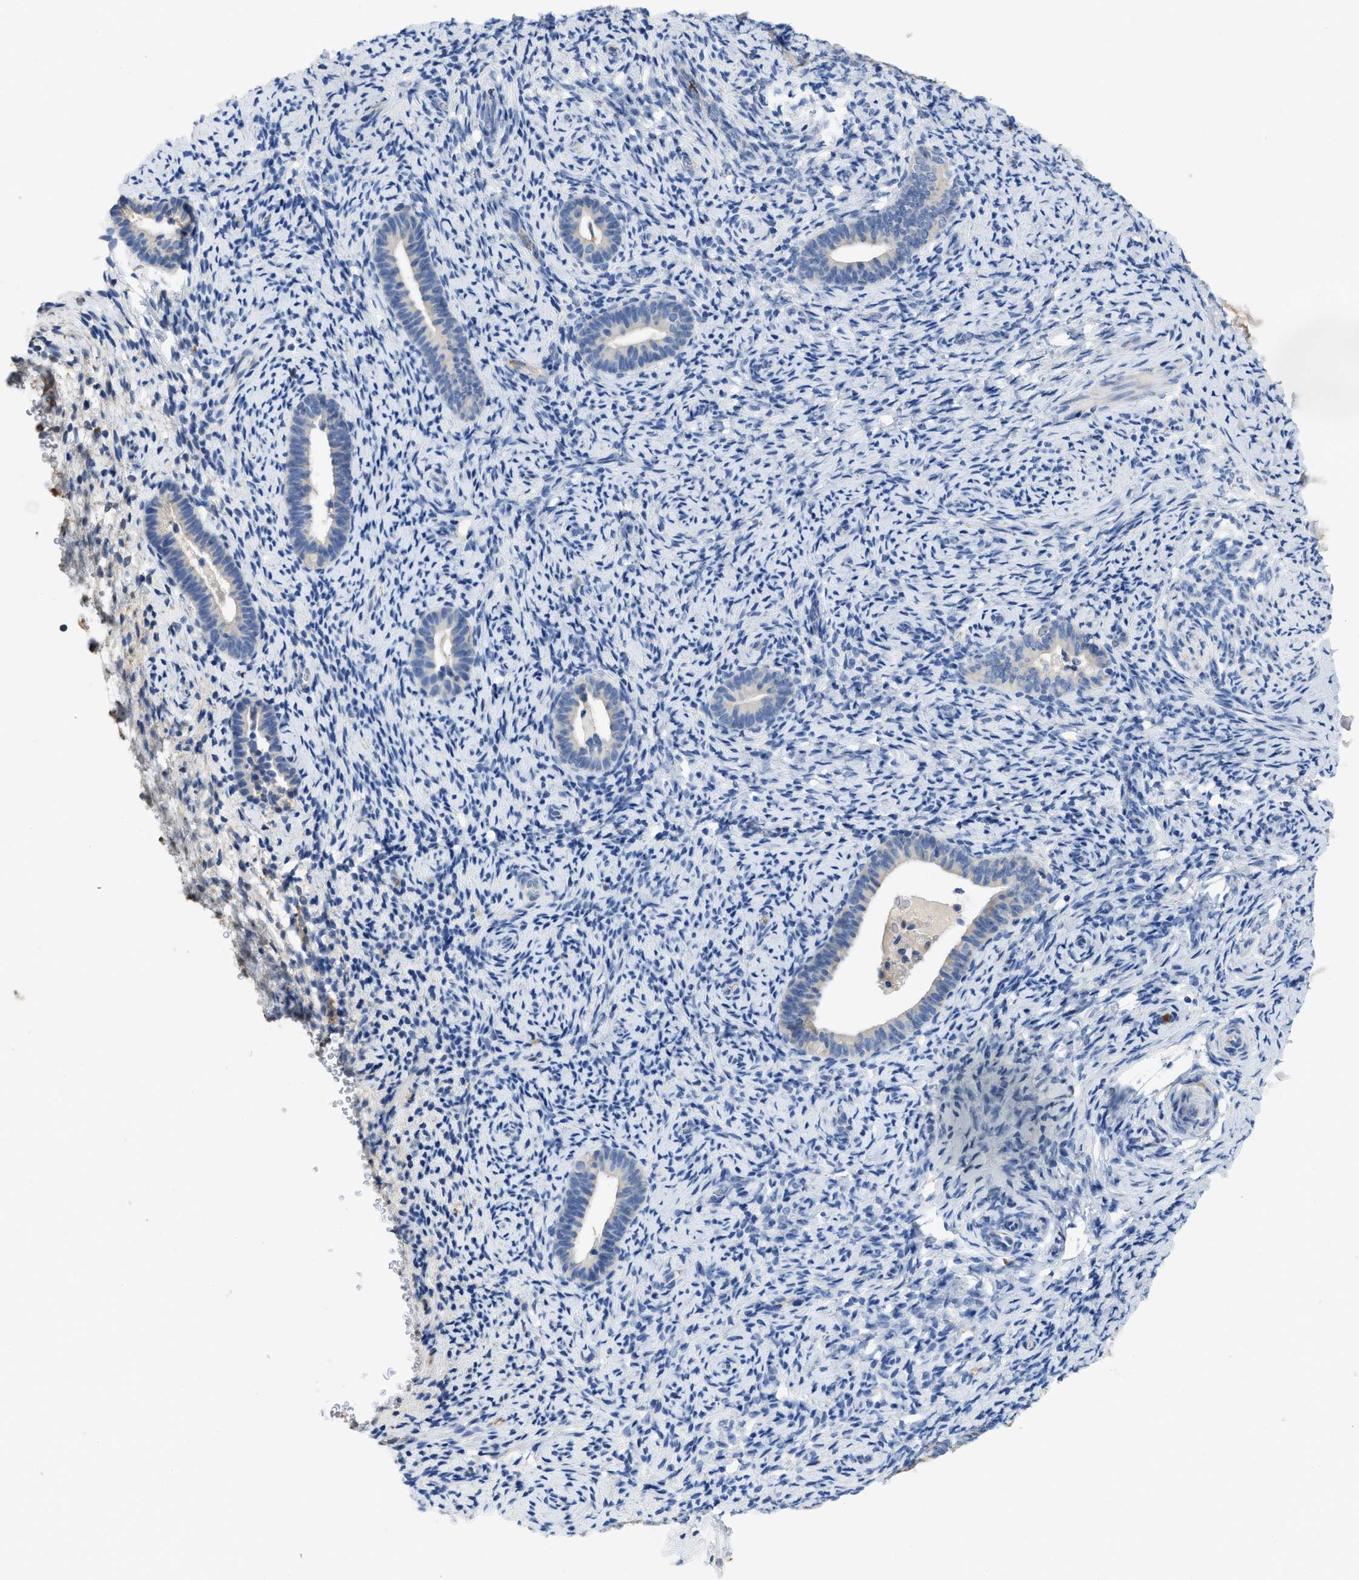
{"staining": {"intensity": "negative", "quantity": "none", "location": "none"}, "tissue": "endometrium", "cell_type": "Cells in endometrial stroma", "image_type": "normal", "snomed": [{"axis": "morphology", "description": "Normal tissue, NOS"}, {"axis": "topography", "description": "Endometrium"}], "caption": "Immunohistochemistry (IHC) of benign human endometrium exhibits no positivity in cells in endometrial stroma.", "gene": "C1S", "patient": {"sex": "female", "age": 51}}